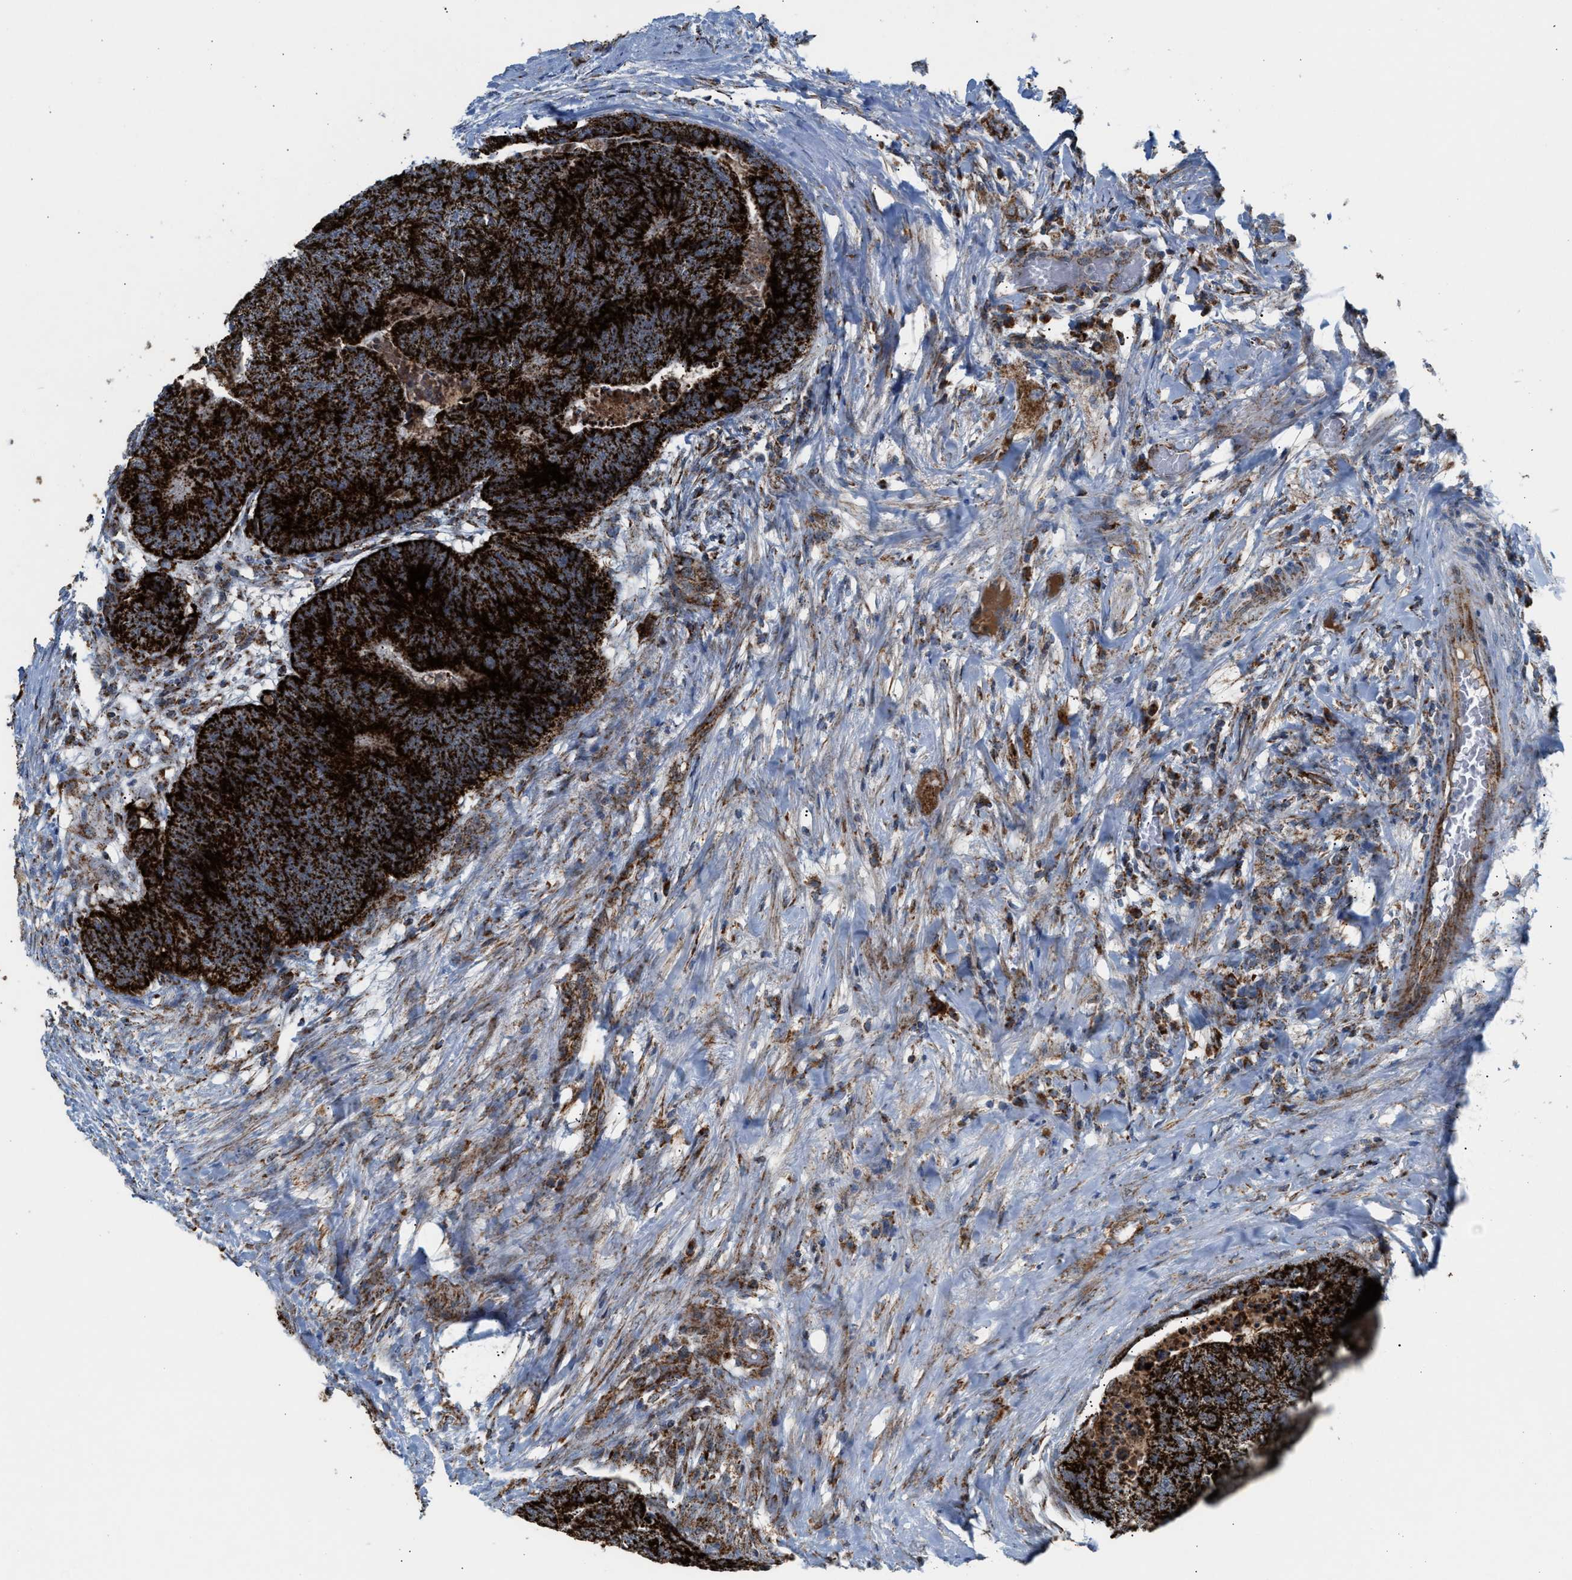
{"staining": {"intensity": "strong", "quantity": ">75%", "location": "cytoplasmic/membranous"}, "tissue": "colorectal cancer", "cell_type": "Tumor cells", "image_type": "cancer", "snomed": [{"axis": "morphology", "description": "Adenocarcinoma, NOS"}, {"axis": "topography", "description": "Colon"}], "caption": "Colorectal cancer (adenocarcinoma) tissue reveals strong cytoplasmic/membranous expression in approximately >75% of tumor cells", "gene": "PMPCA", "patient": {"sex": "female", "age": 67}}